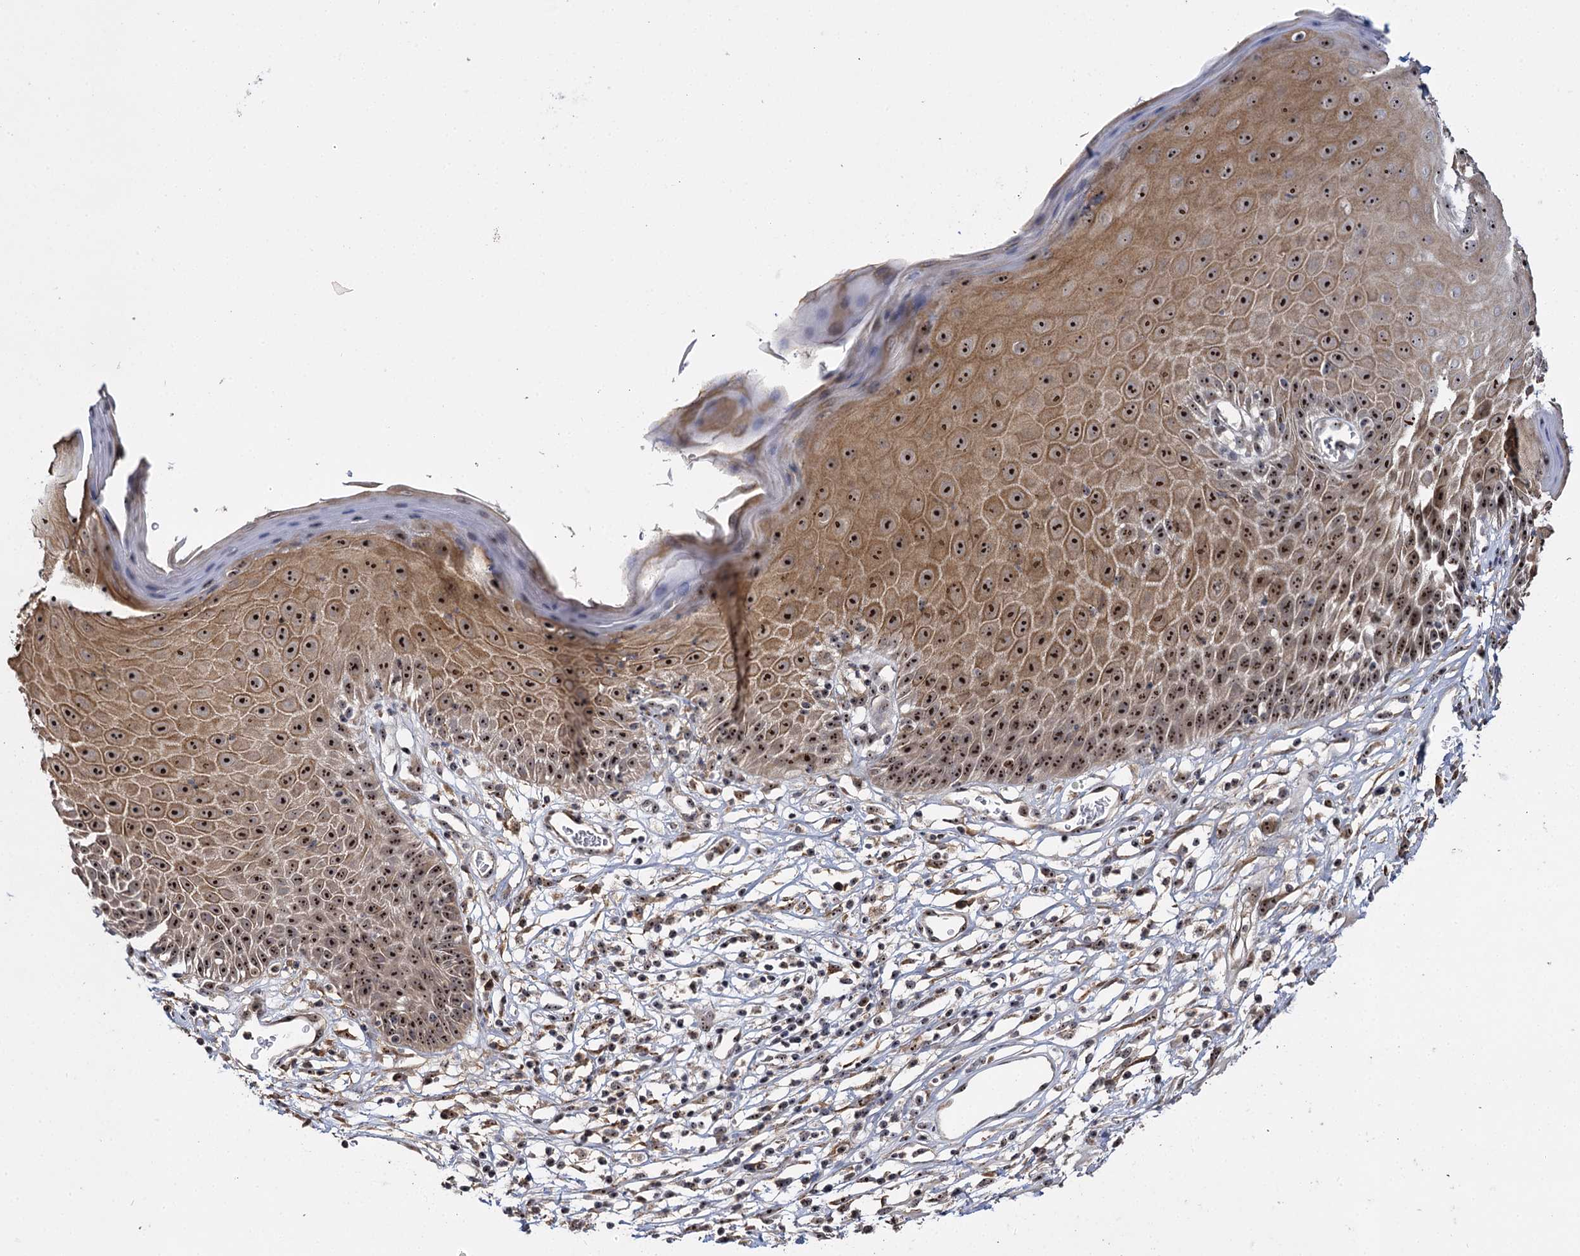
{"staining": {"intensity": "strong", "quantity": ">75%", "location": "cytoplasmic/membranous,nuclear"}, "tissue": "skin", "cell_type": "Epidermal cells", "image_type": "normal", "snomed": [{"axis": "morphology", "description": "Normal tissue, NOS"}, {"axis": "topography", "description": "Vulva"}], "caption": "Brown immunohistochemical staining in unremarkable human skin demonstrates strong cytoplasmic/membranous,nuclear staining in approximately >75% of epidermal cells.", "gene": "SUPT20H", "patient": {"sex": "female", "age": 68}}